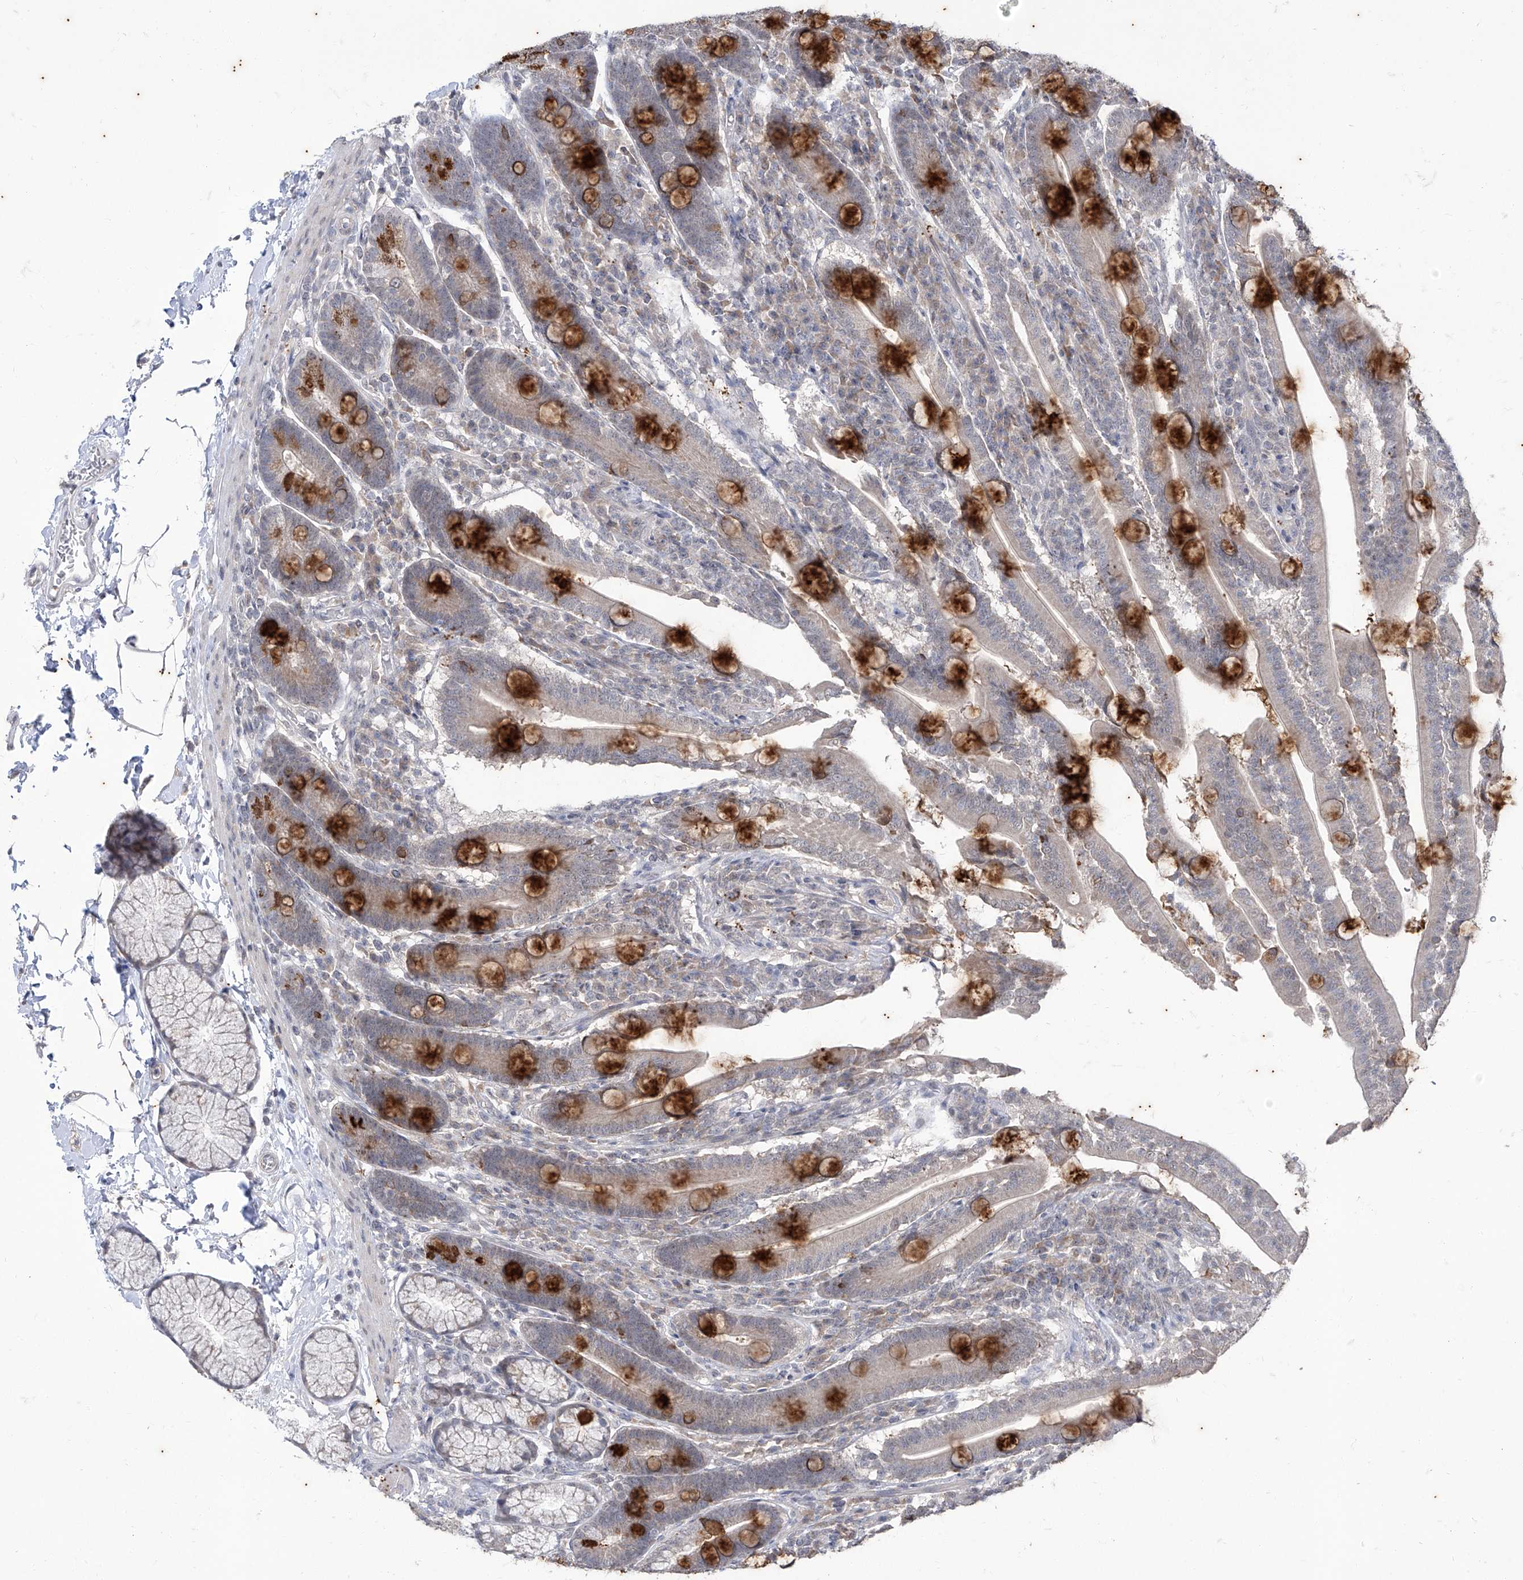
{"staining": {"intensity": "strong", "quantity": "25%-75%", "location": "cytoplasmic/membranous"}, "tissue": "duodenum", "cell_type": "Glandular cells", "image_type": "normal", "snomed": [{"axis": "morphology", "description": "Normal tissue, NOS"}, {"axis": "topography", "description": "Duodenum"}], "caption": "Protein expression analysis of benign human duodenum reveals strong cytoplasmic/membranous positivity in about 25%-75% of glandular cells. (DAB IHC, brown staining for protein, blue staining for nuclei).", "gene": "PHF20L1", "patient": {"sex": "male", "age": 35}}